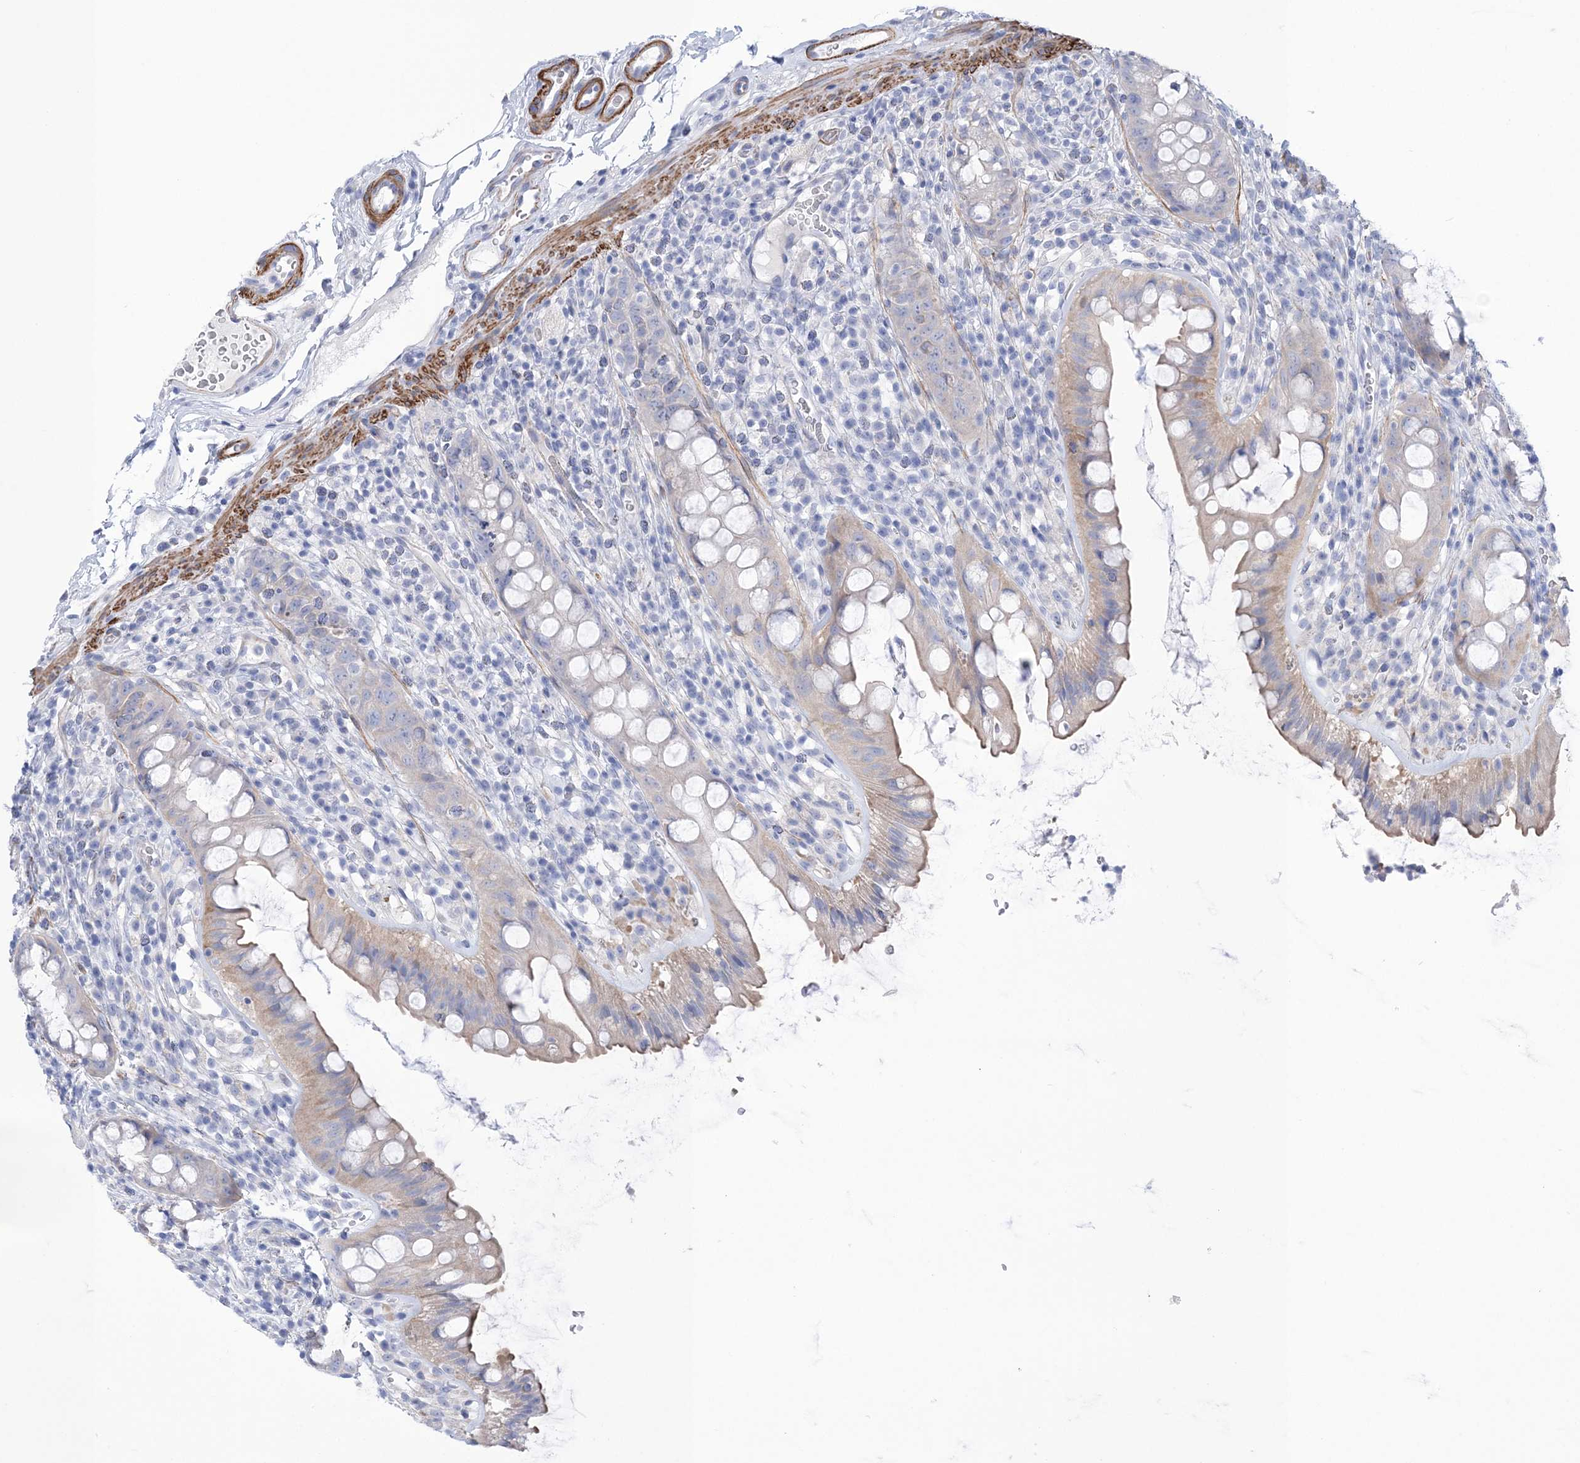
{"staining": {"intensity": "weak", "quantity": "<25%", "location": "cytoplasmic/membranous"}, "tissue": "rectum", "cell_type": "Glandular cells", "image_type": "normal", "snomed": [{"axis": "morphology", "description": "Normal tissue, NOS"}, {"axis": "topography", "description": "Rectum"}], "caption": "Micrograph shows no significant protein expression in glandular cells of normal rectum.", "gene": "WDR74", "patient": {"sex": "female", "age": 57}}